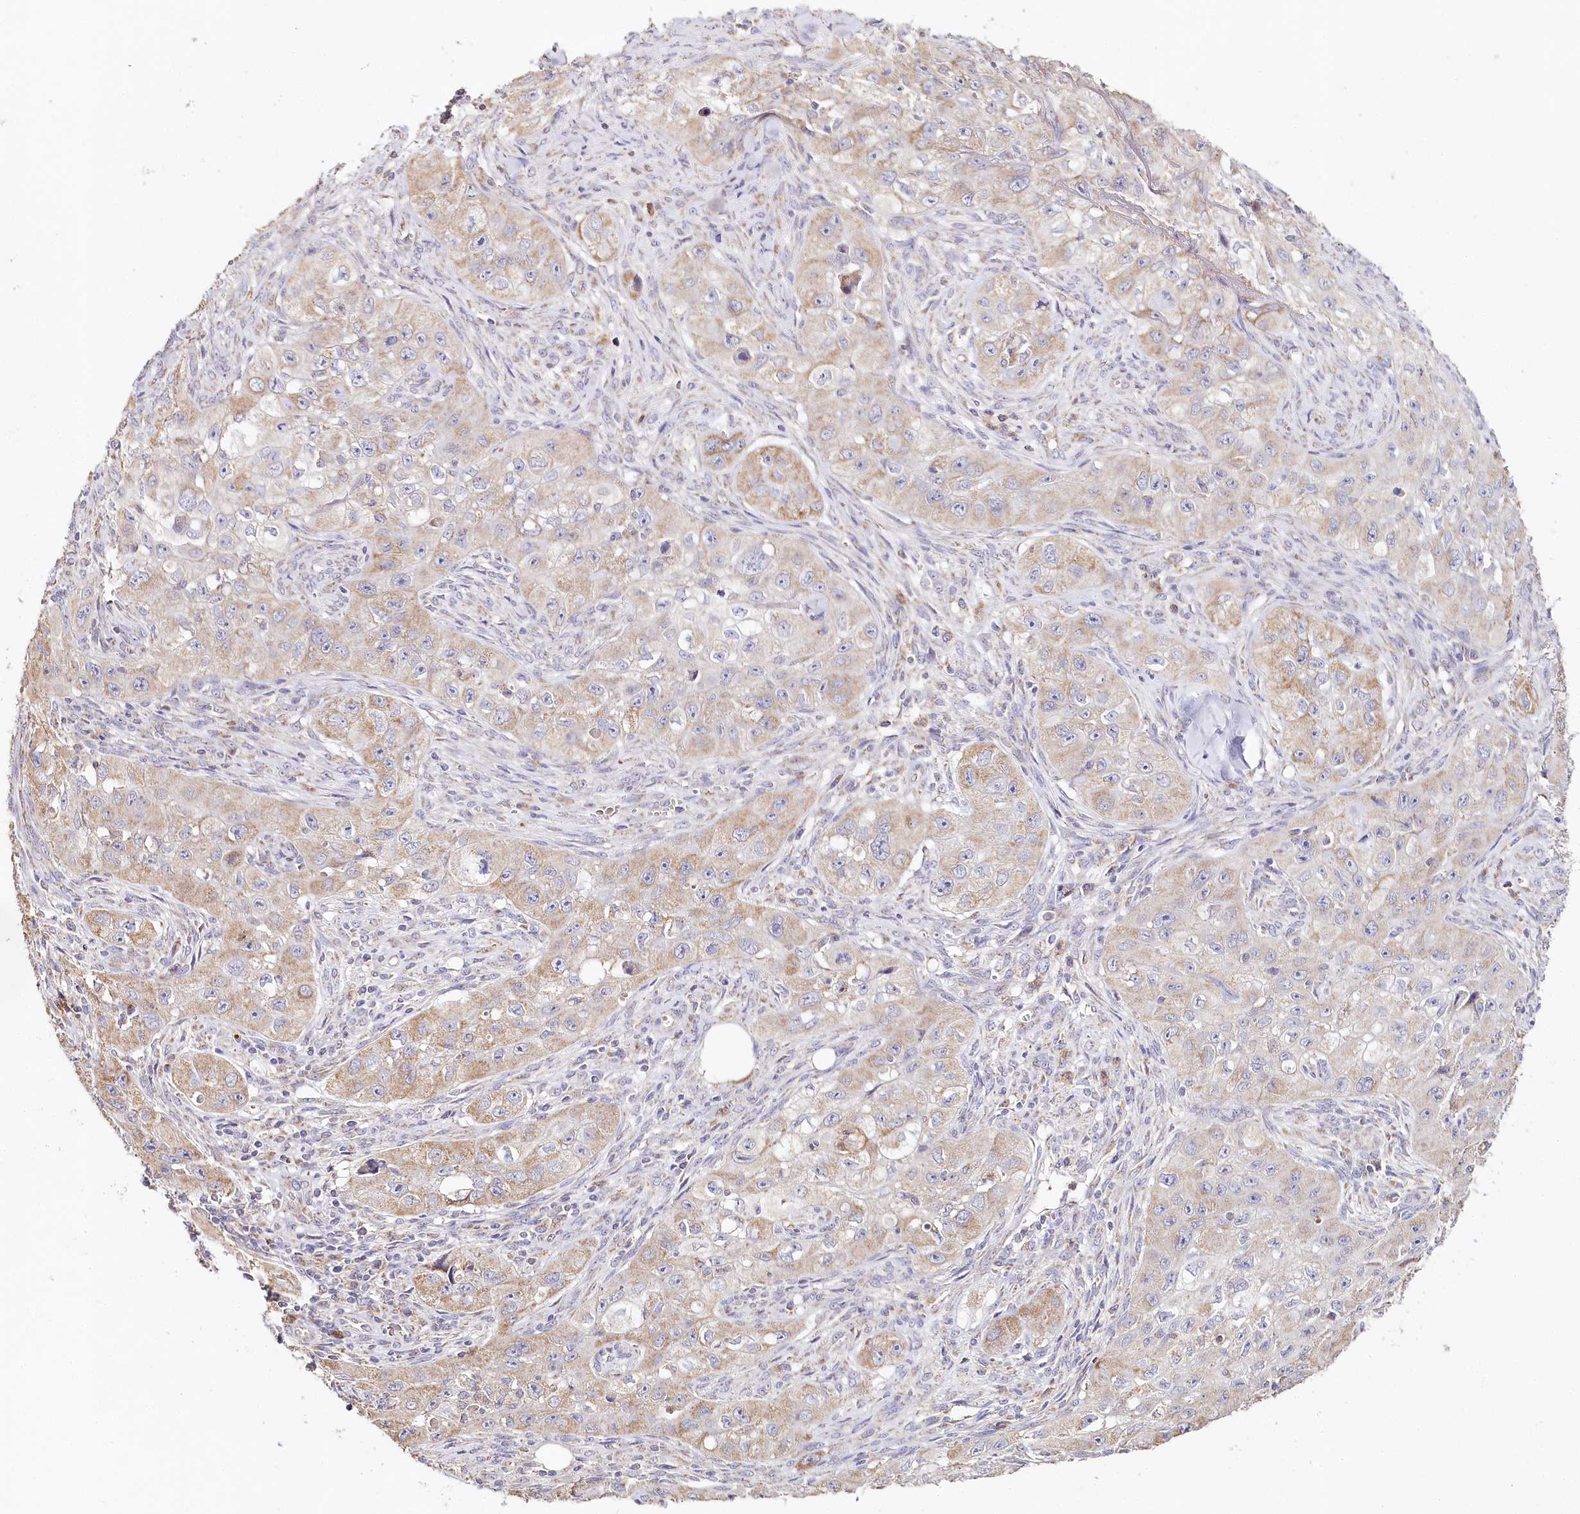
{"staining": {"intensity": "weak", "quantity": "25%-75%", "location": "cytoplasmic/membranous"}, "tissue": "skin cancer", "cell_type": "Tumor cells", "image_type": "cancer", "snomed": [{"axis": "morphology", "description": "Squamous cell carcinoma, NOS"}, {"axis": "topography", "description": "Skin"}, {"axis": "topography", "description": "Subcutis"}], "caption": "Immunohistochemistry staining of squamous cell carcinoma (skin), which displays low levels of weak cytoplasmic/membranous expression in approximately 25%-75% of tumor cells indicating weak cytoplasmic/membranous protein positivity. The staining was performed using DAB (3,3'-diaminobenzidine) (brown) for protein detection and nuclei were counterstained in hematoxylin (blue).", "gene": "MMP25", "patient": {"sex": "male", "age": 73}}